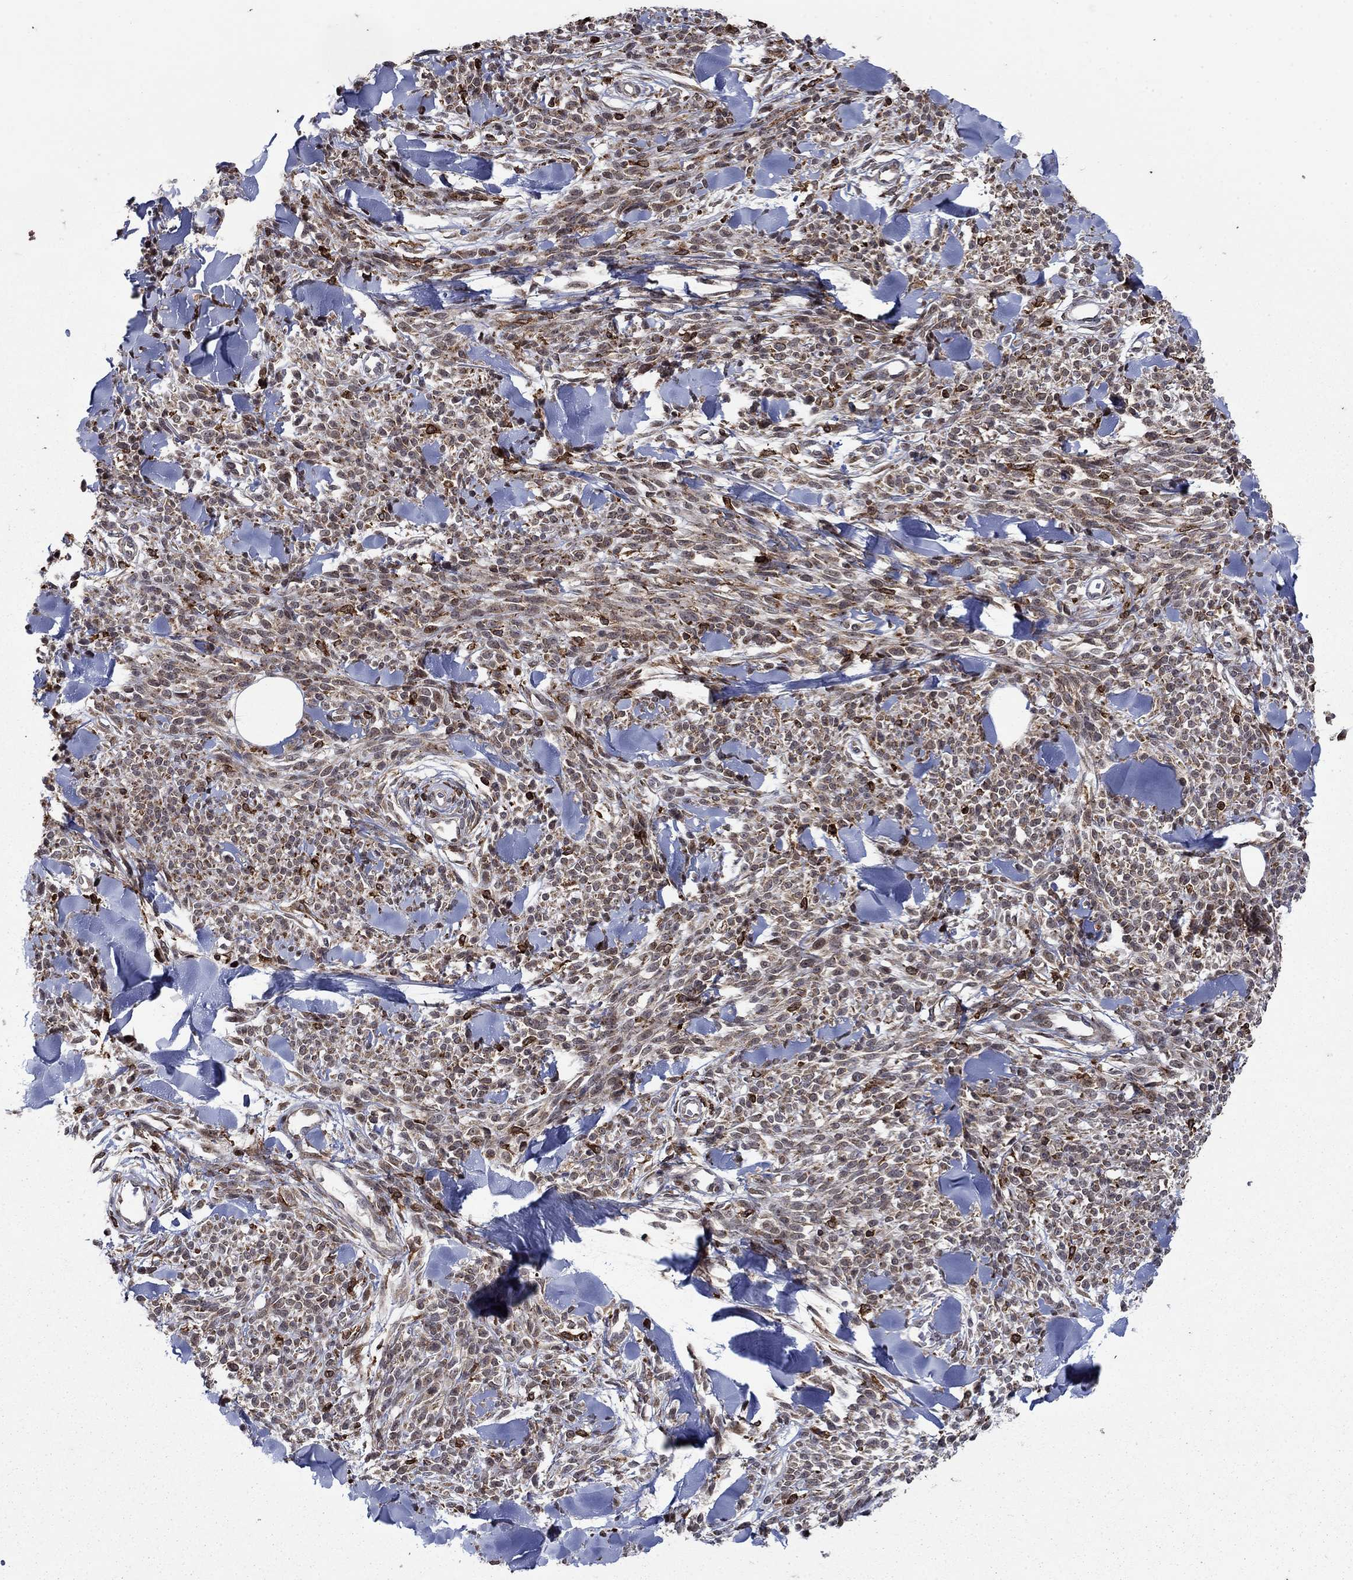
{"staining": {"intensity": "strong", "quantity": "<25%", "location": "cytoplasmic/membranous"}, "tissue": "melanoma", "cell_type": "Tumor cells", "image_type": "cancer", "snomed": [{"axis": "morphology", "description": "Malignant melanoma, NOS"}, {"axis": "topography", "description": "Skin"}, {"axis": "topography", "description": "Skin of trunk"}], "caption": "This is a histology image of immunohistochemistry staining of melanoma, which shows strong staining in the cytoplasmic/membranous of tumor cells.", "gene": "DHRS7", "patient": {"sex": "male", "age": 74}}